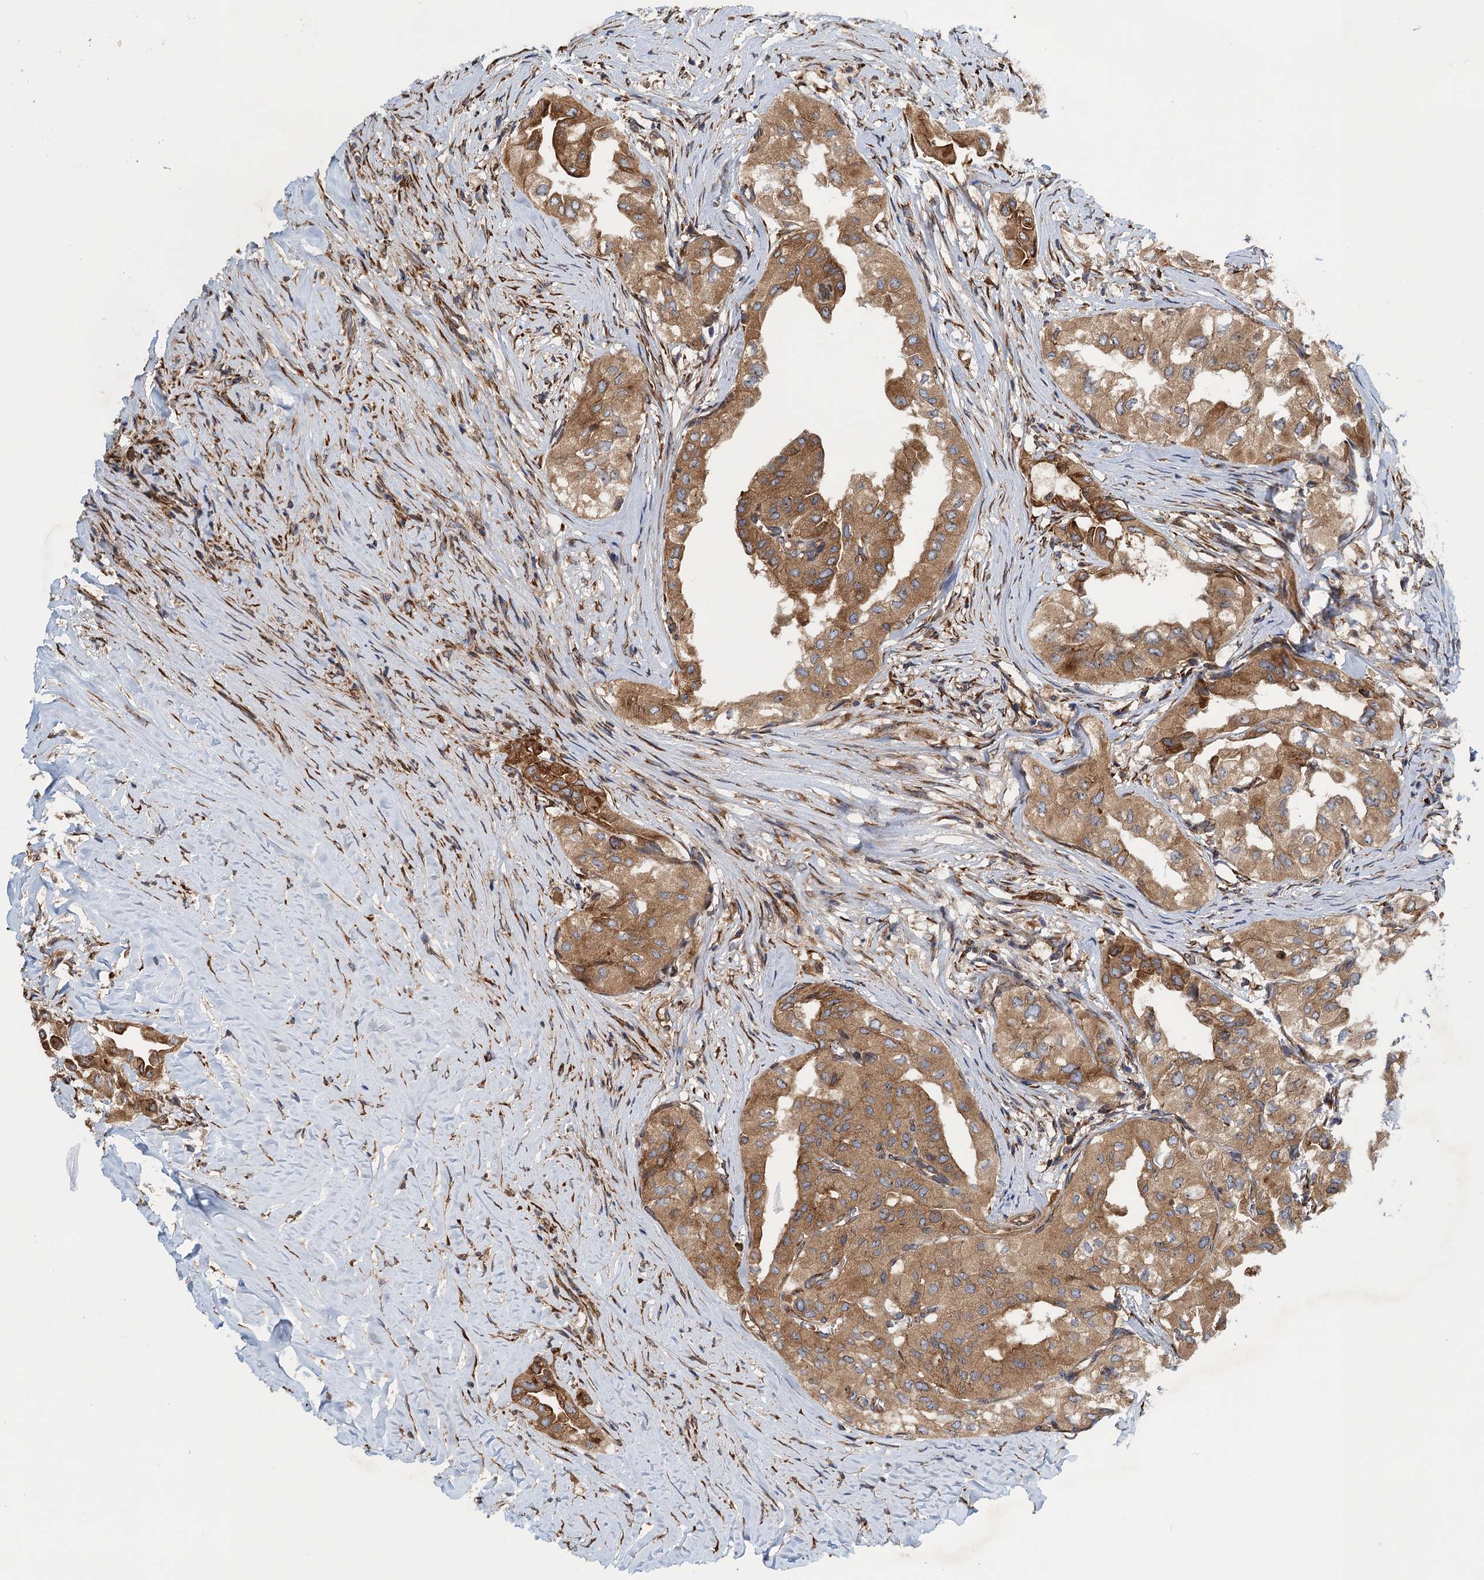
{"staining": {"intensity": "moderate", "quantity": ">75%", "location": "cytoplasmic/membranous"}, "tissue": "thyroid cancer", "cell_type": "Tumor cells", "image_type": "cancer", "snomed": [{"axis": "morphology", "description": "Papillary adenocarcinoma, NOS"}, {"axis": "topography", "description": "Thyroid gland"}], "caption": "This image displays immunohistochemistry staining of thyroid cancer, with medium moderate cytoplasmic/membranous expression in about >75% of tumor cells.", "gene": "MDM1", "patient": {"sex": "female", "age": 59}}